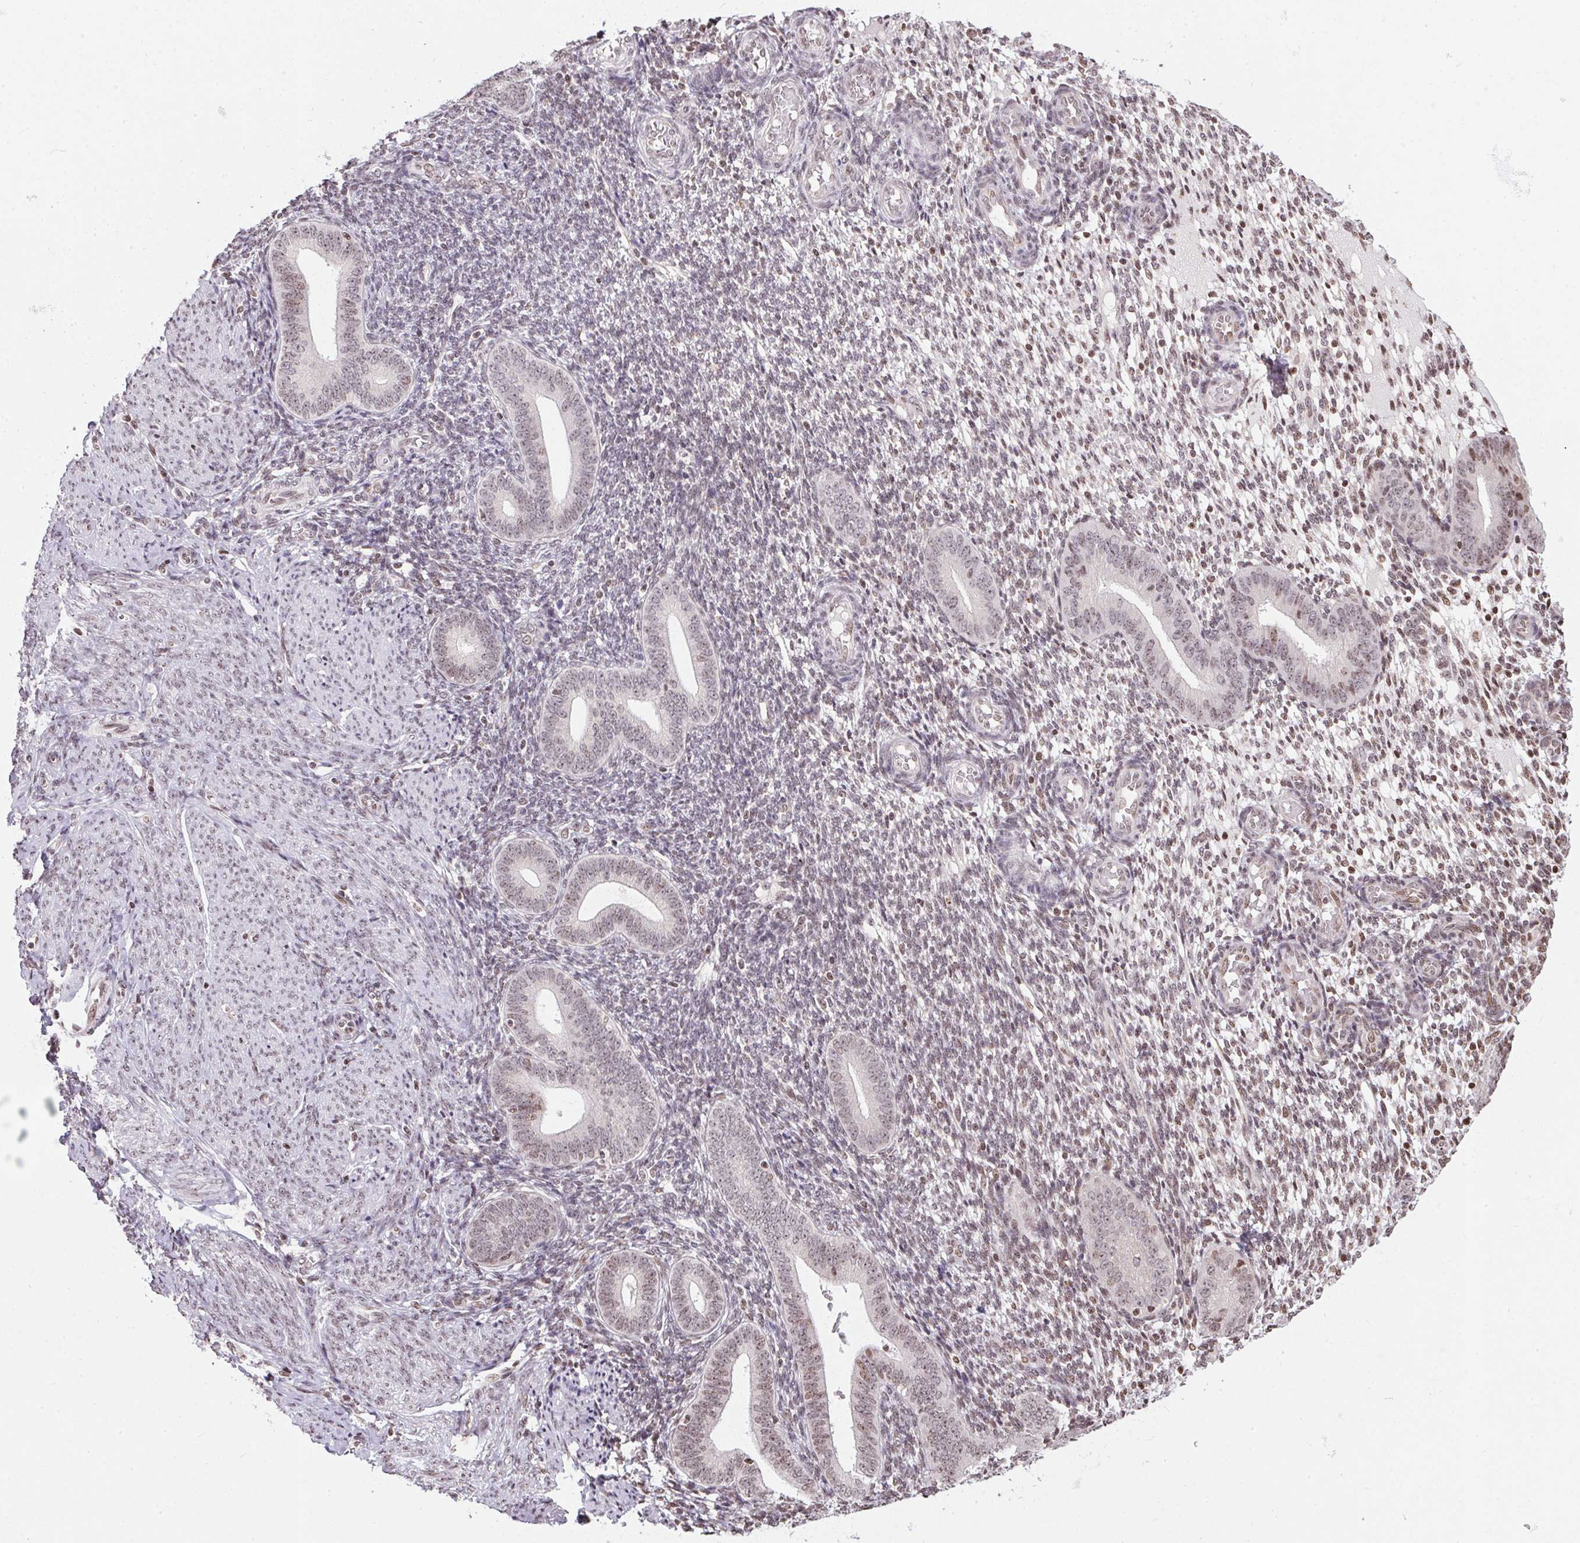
{"staining": {"intensity": "weak", "quantity": "<25%", "location": "nuclear"}, "tissue": "endometrium", "cell_type": "Cells in endometrial stroma", "image_type": "normal", "snomed": [{"axis": "morphology", "description": "Normal tissue, NOS"}, {"axis": "topography", "description": "Endometrium"}], "caption": "A photomicrograph of human endometrium is negative for staining in cells in endometrial stroma. Nuclei are stained in blue.", "gene": "RNF181", "patient": {"sex": "female", "age": 40}}